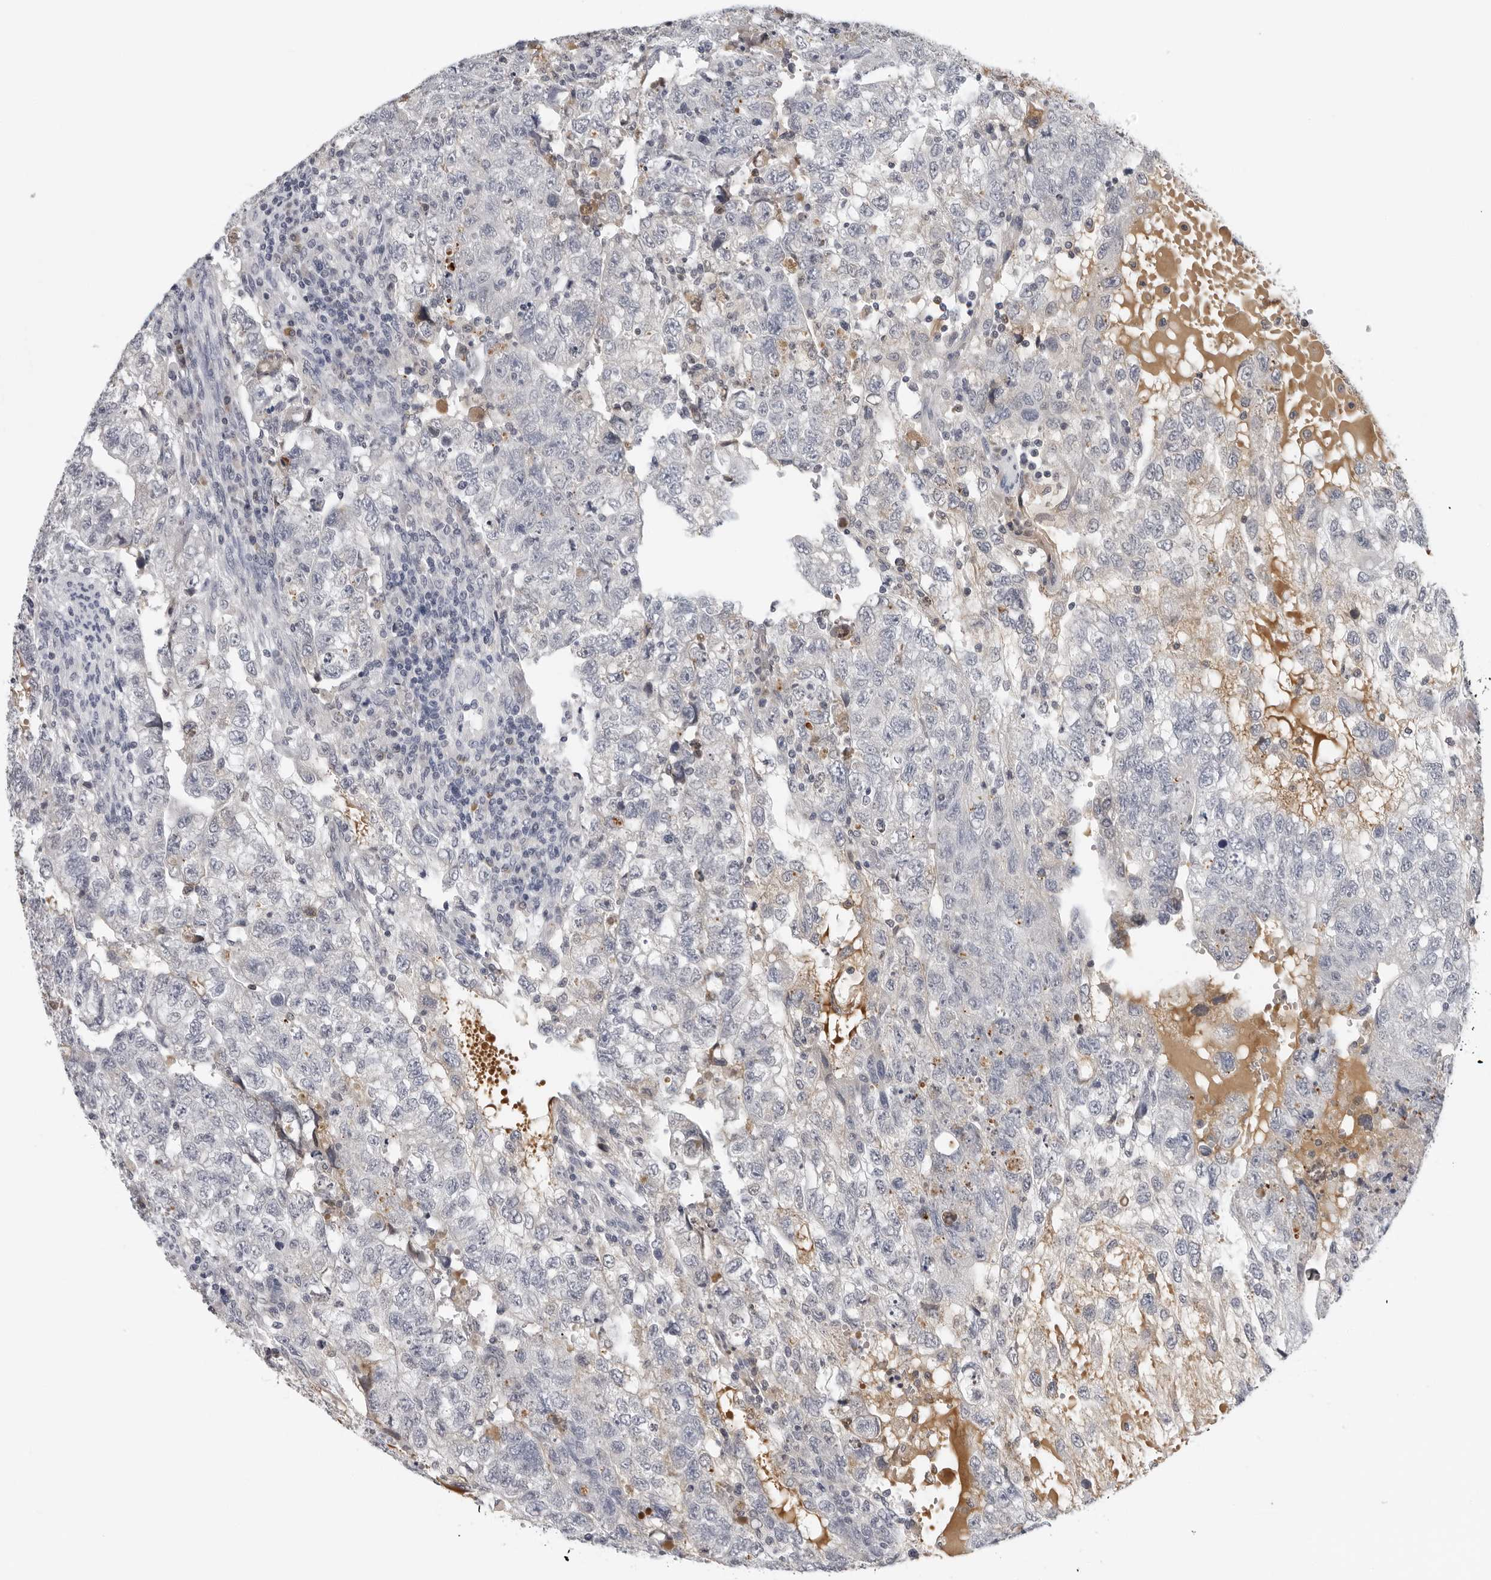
{"staining": {"intensity": "negative", "quantity": "none", "location": "none"}, "tissue": "testis cancer", "cell_type": "Tumor cells", "image_type": "cancer", "snomed": [{"axis": "morphology", "description": "Carcinoma, Embryonal, NOS"}, {"axis": "topography", "description": "Testis"}], "caption": "An immunohistochemistry image of testis embryonal carcinoma is shown. There is no staining in tumor cells of testis embryonal carcinoma.", "gene": "ZNF502", "patient": {"sex": "male", "age": 36}}